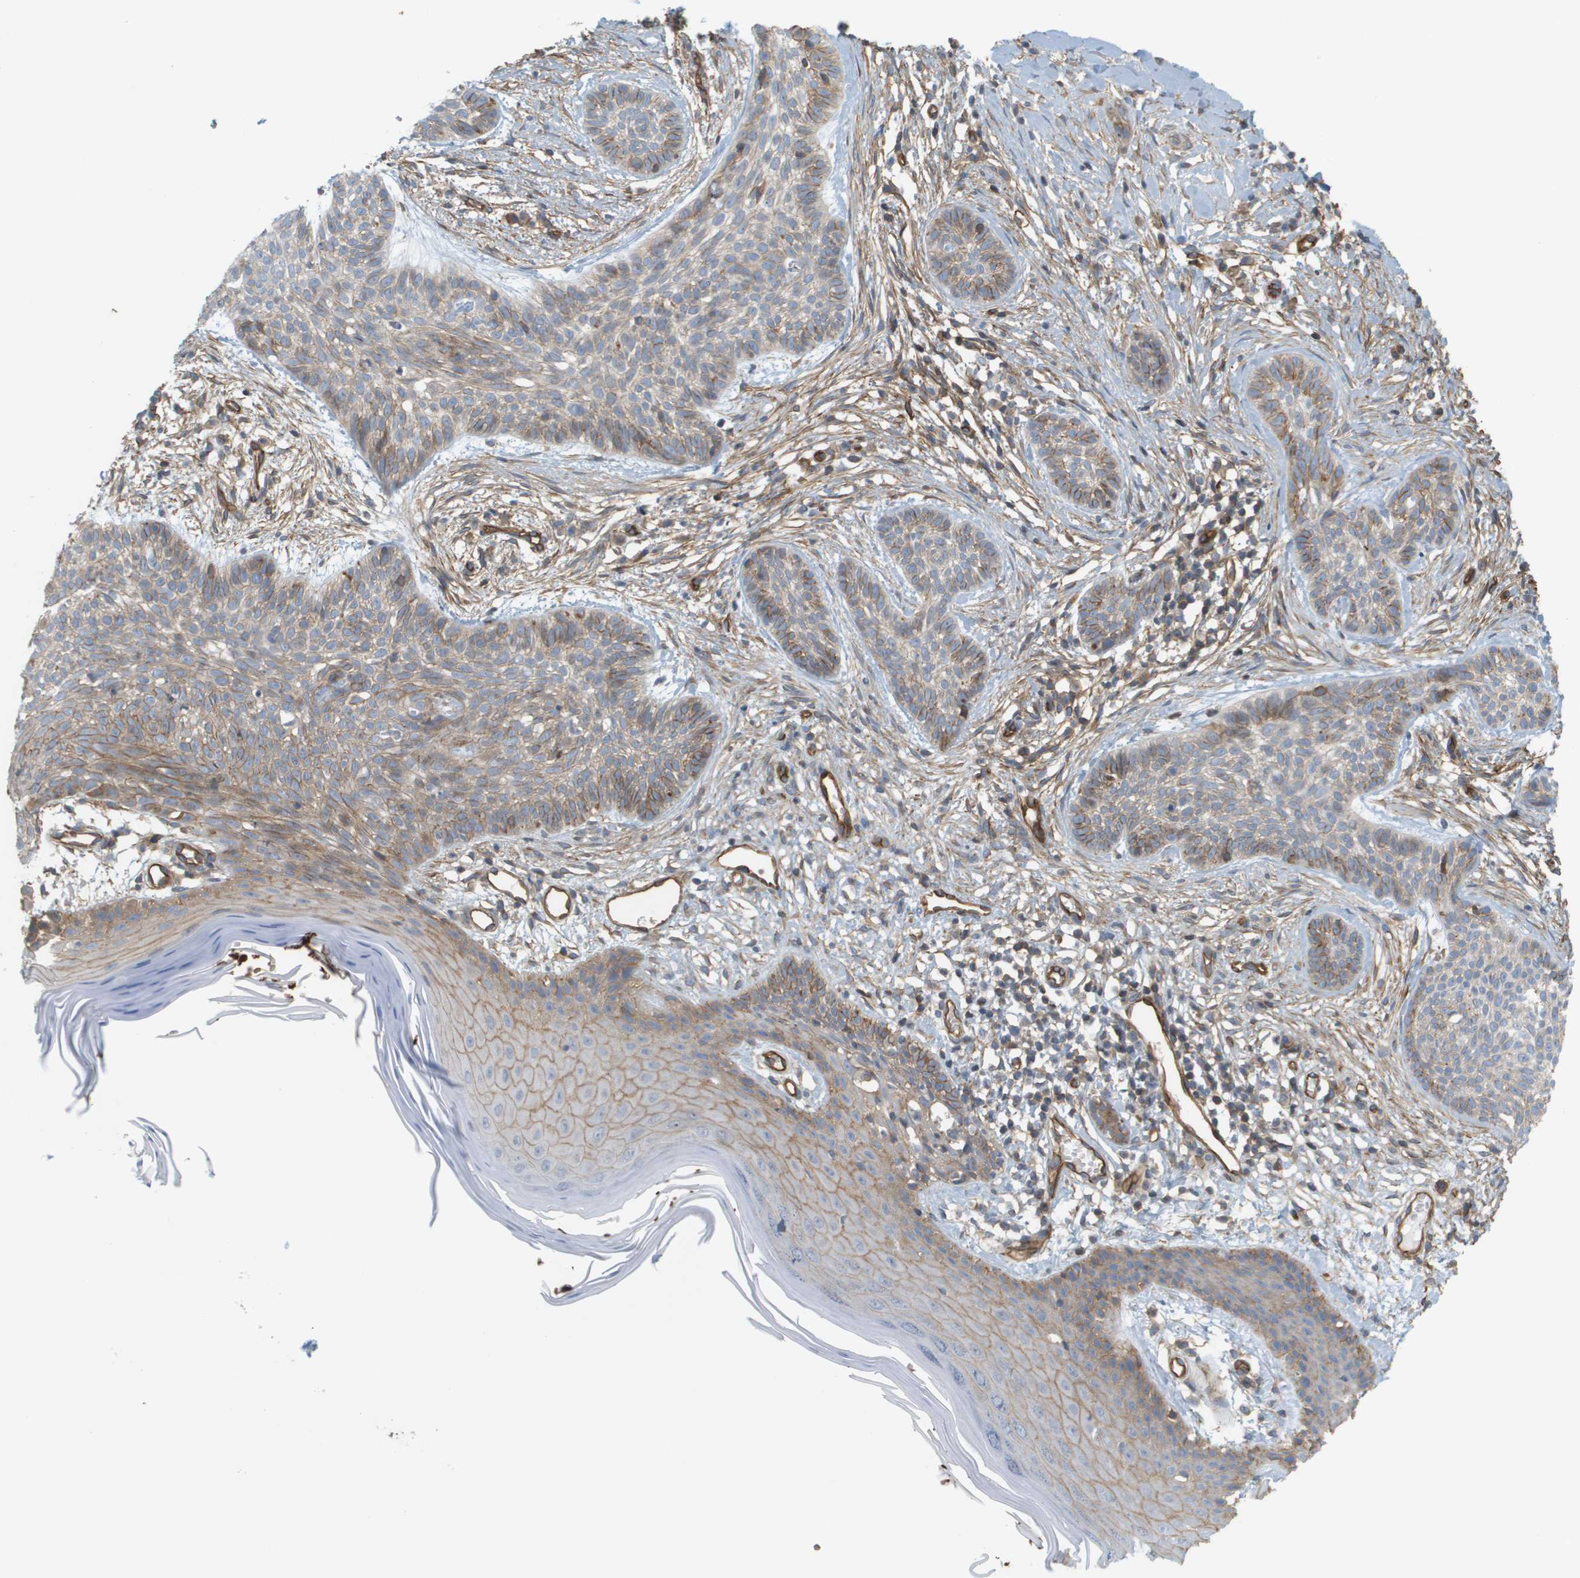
{"staining": {"intensity": "weak", "quantity": "25%-75%", "location": "cytoplasmic/membranous"}, "tissue": "skin cancer", "cell_type": "Tumor cells", "image_type": "cancer", "snomed": [{"axis": "morphology", "description": "Basal cell carcinoma"}, {"axis": "topography", "description": "Skin"}], "caption": "Protein expression analysis of skin cancer reveals weak cytoplasmic/membranous positivity in about 25%-75% of tumor cells. (IHC, brightfield microscopy, high magnification).", "gene": "SGMS2", "patient": {"sex": "female", "age": 59}}